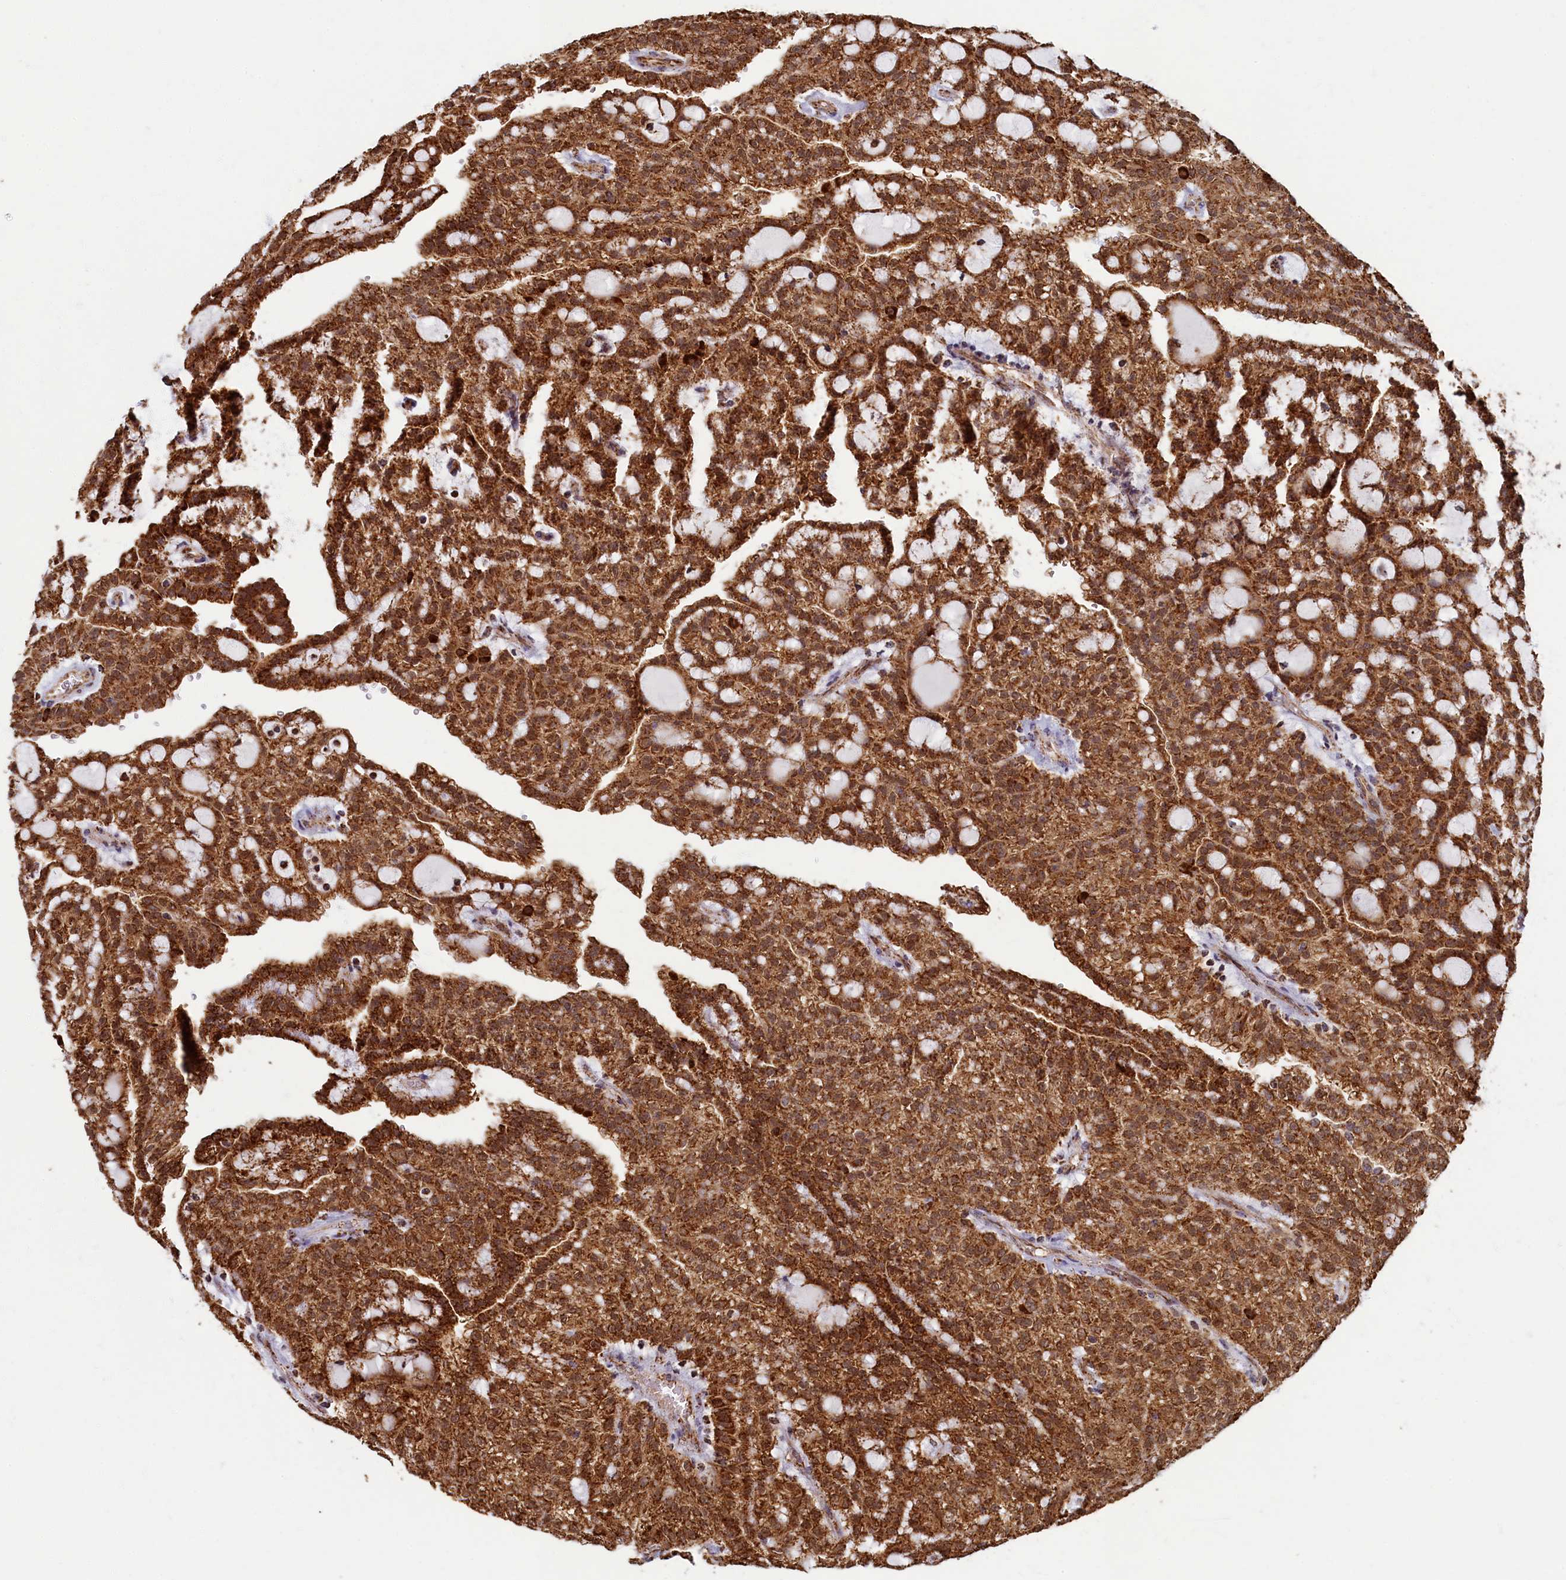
{"staining": {"intensity": "strong", "quantity": ">75%", "location": "cytoplasmic/membranous"}, "tissue": "renal cancer", "cell_type": "Tumor cells", "image_type": "cancer", "snomed": [{"axis": "morphology", "description": "Adenocarcinoma, NOS"}, {"axis": "topography", "description": "Kidney"}], "caption": "Immunohistochemical staining of human renal cancer displays high levels of strong cytoplasmic/membranous staining in about >75% of tumor cells.", "gene": "SPR", "patient": {"sex": "male", "age": 63}}